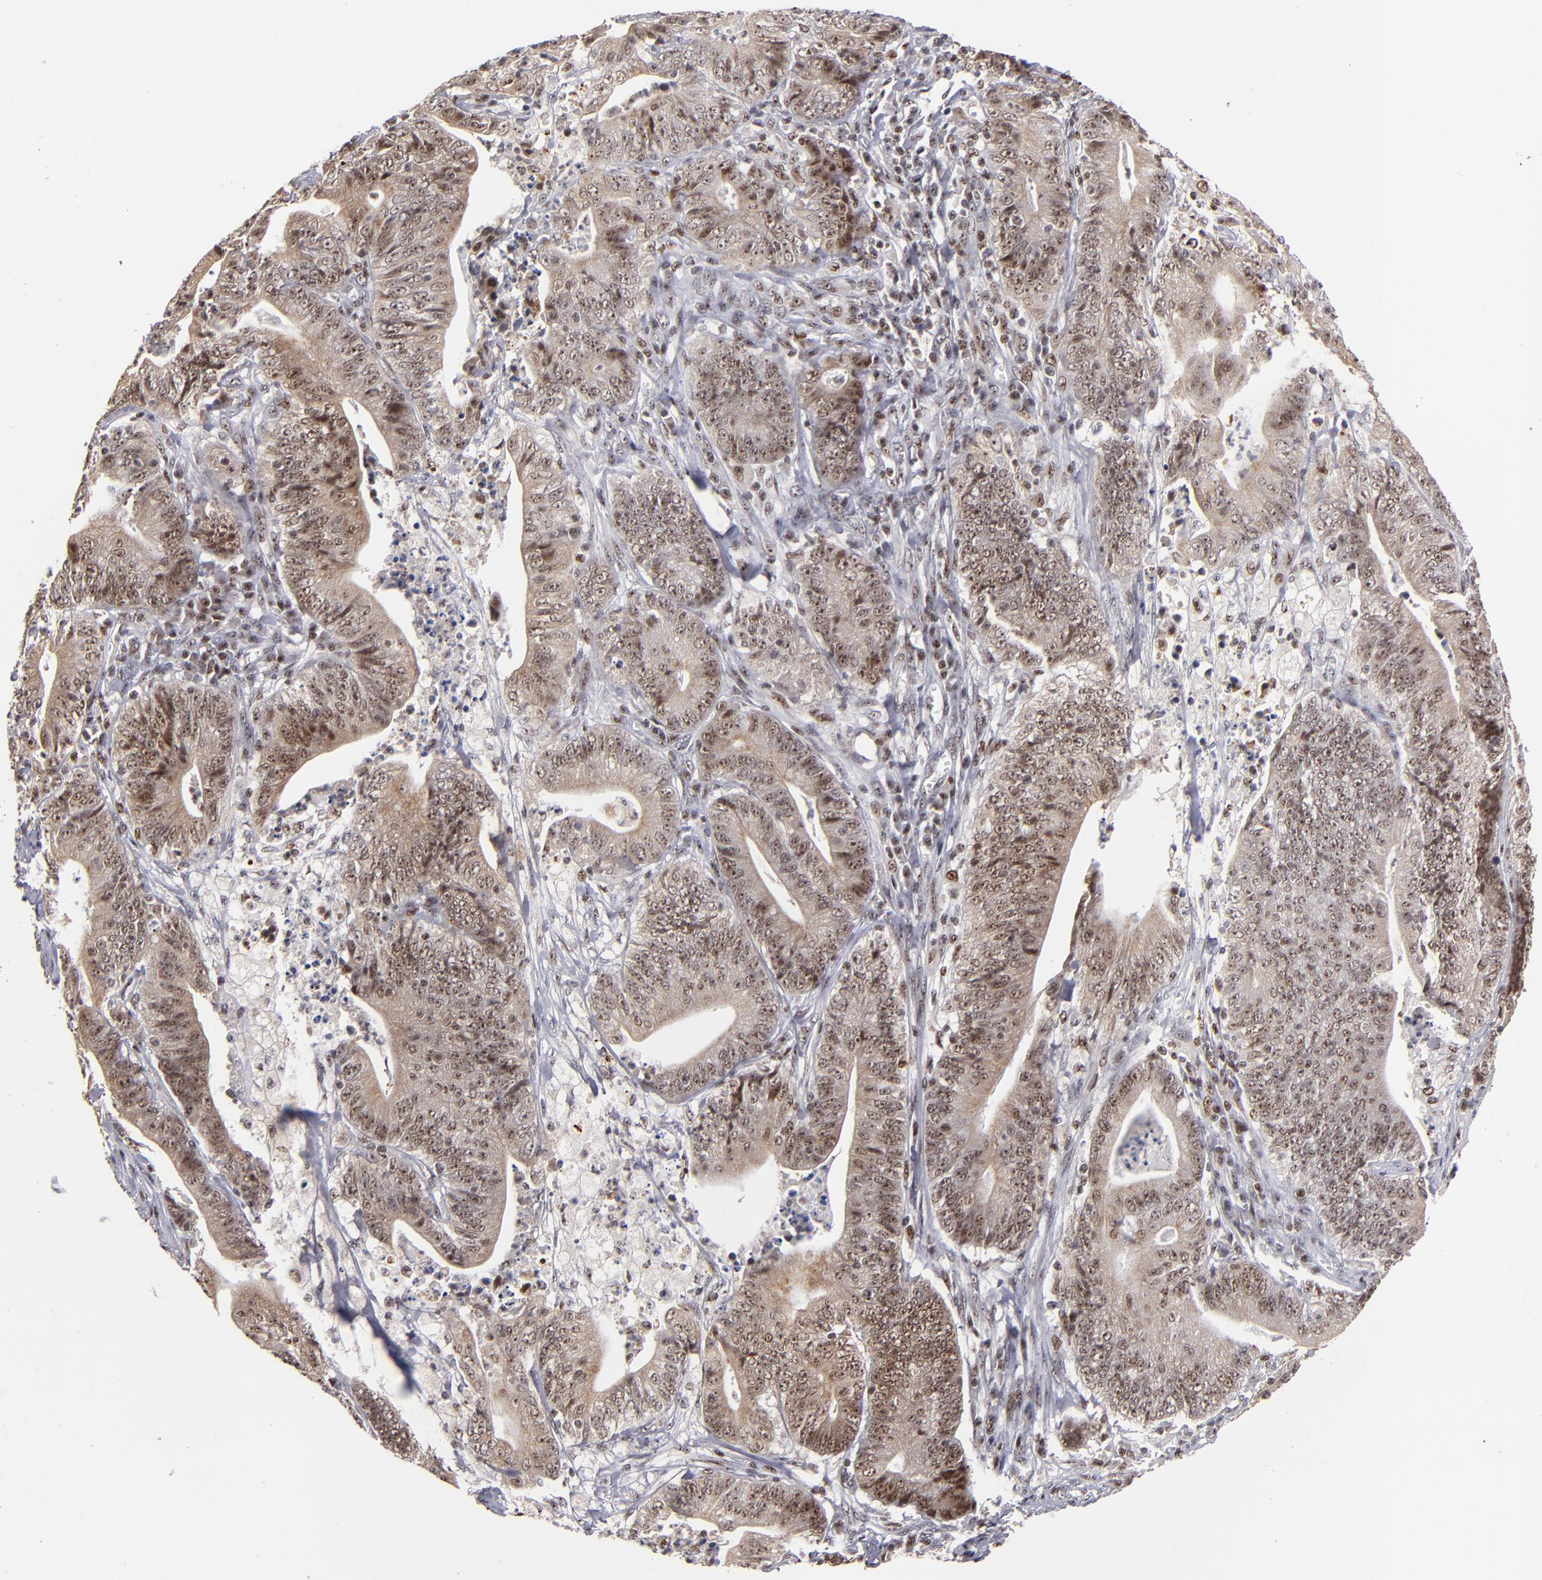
{"staining": {"intensity": "moderate", "quantity": ">75%", "location": "cytoplasmic/membranous,nuclear"}, "tissue": "stomach cancer", "cell_type": "Tumor cells", "image_type": "cancer", "snomed": [{"axis": "morphology", "description": "Adenocarcinoma, NOS"}, {"axis": "topography", "description": "Stomach, lower"}], "caption": "DAB immunohistochemical staining of stomach adenocarcinoma demonstrates moderate cytoplasmic/membranous and nuclear protein positivity in about >75% of tumor cells.", "gene": "PCNX4", "patient": {"sex": "female", "age": 86}}